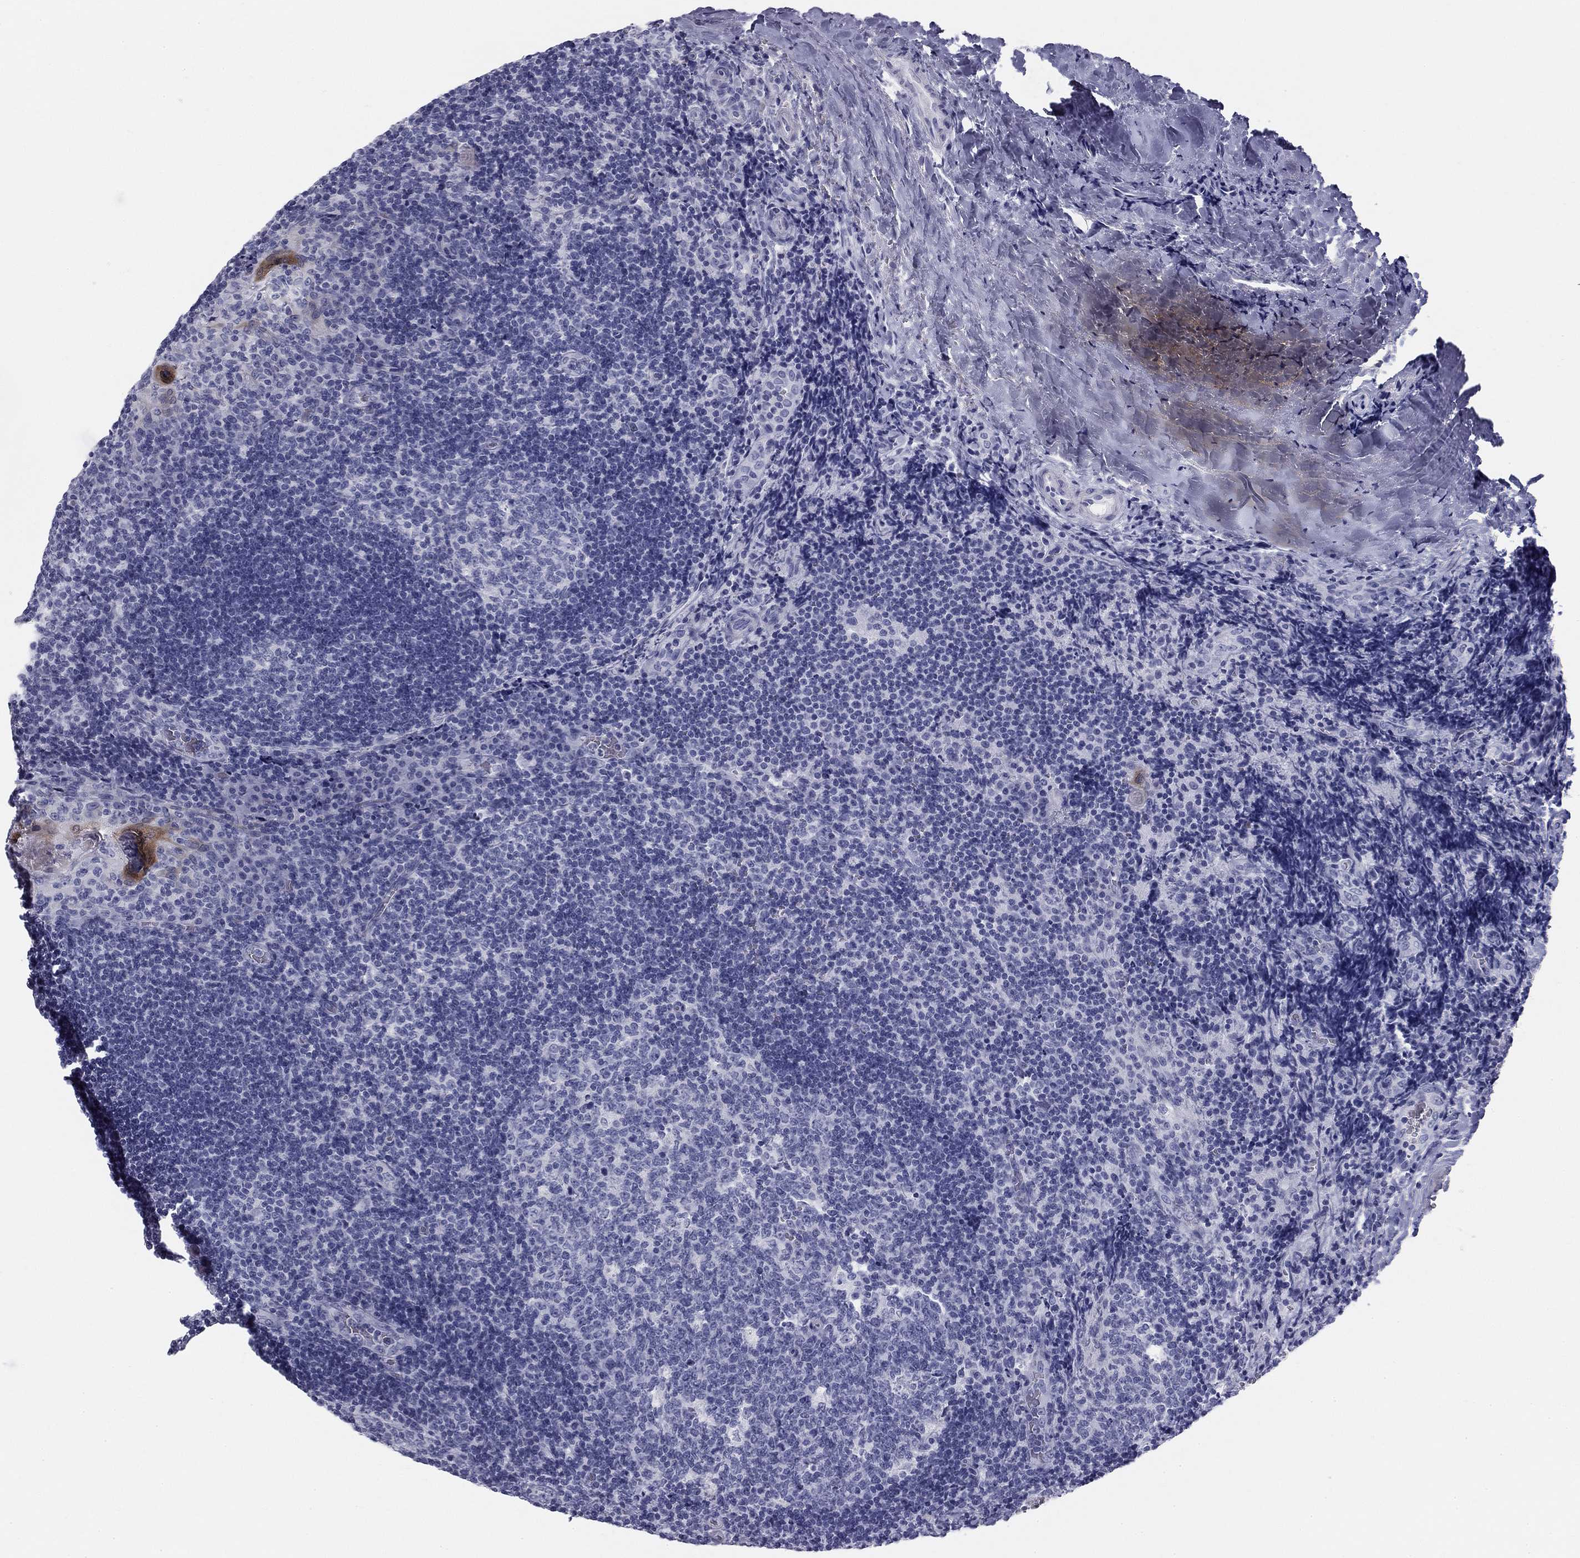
{"staining": {"intensity": "negative", "quantity": "none", "location": "none"}, "tissue": "tonsil", "cell_type": "Germinal center cells", "image_type": "normal", "snomed": [{"axis": "morphology", "description": "Normal tissue, NOS"}, {"axis": "topography", "description": "Tonsil"}], "caption": "This image is of unremarkable tonsil stained with immunohistochemistry (IHC) to label a protein in brown with the nuclei are counter-stained blue. There is no expression in germinal center cells.", "gene": "SULT2B1", "patient": {"sex": "male", "age": 17}}